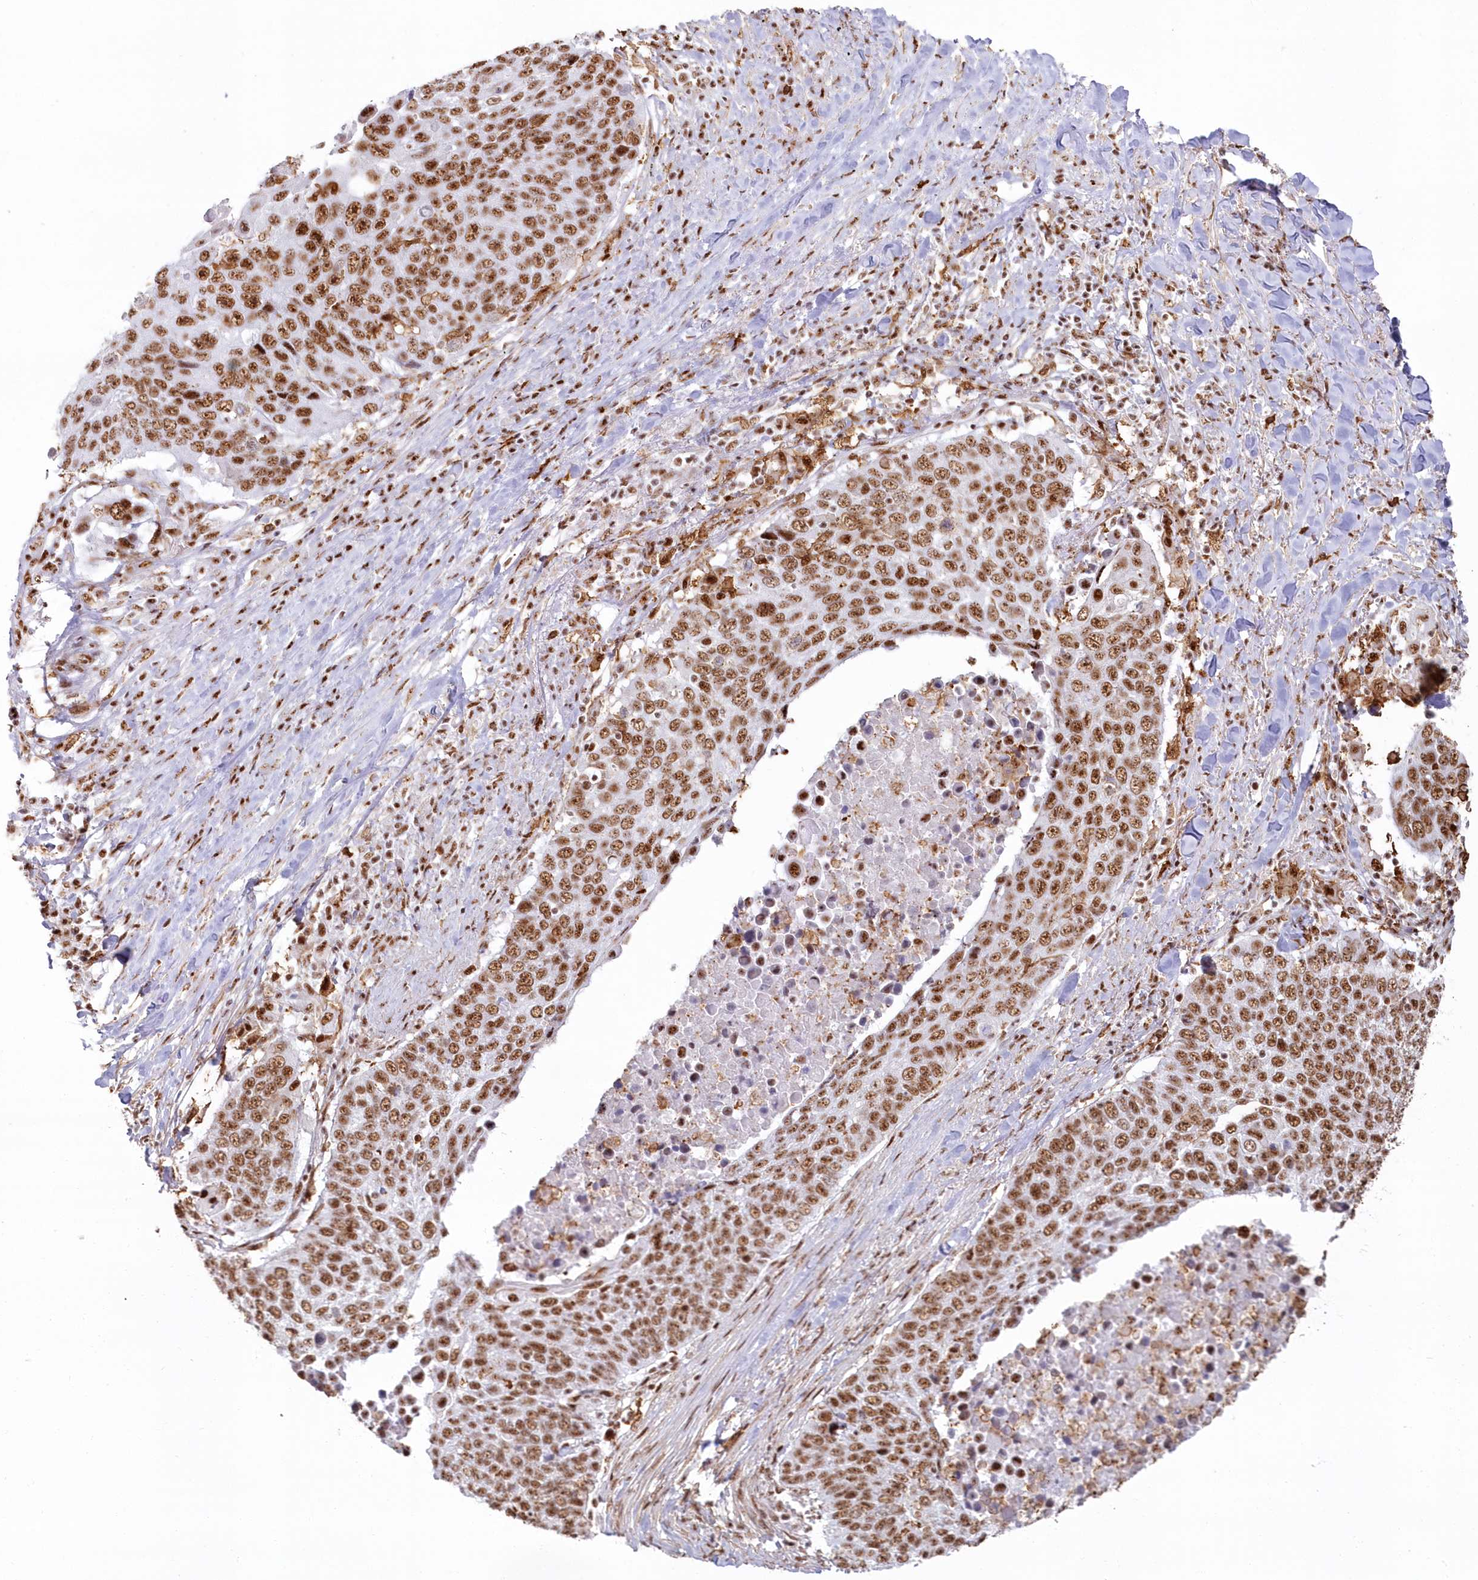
{"staining": {"intensity": "strong", "quantity": ">75%", "location": "nuclear"}, "tissue": "lung cancer", "cell_type": "Tumor cells", "image_type": "cancer", "snomed": [{"axis": "morphology", "description": "Squamous cell carcinoma, NOS"}, {"axis": "topography", "description": "Lung"}], "caption": "Human lung cancer (squamous cell carcinoma) stained with a protein marker displays strong staining in tumor cells.", "gene": "DDX46", "patient": {"sex": "male", "age": 66}}